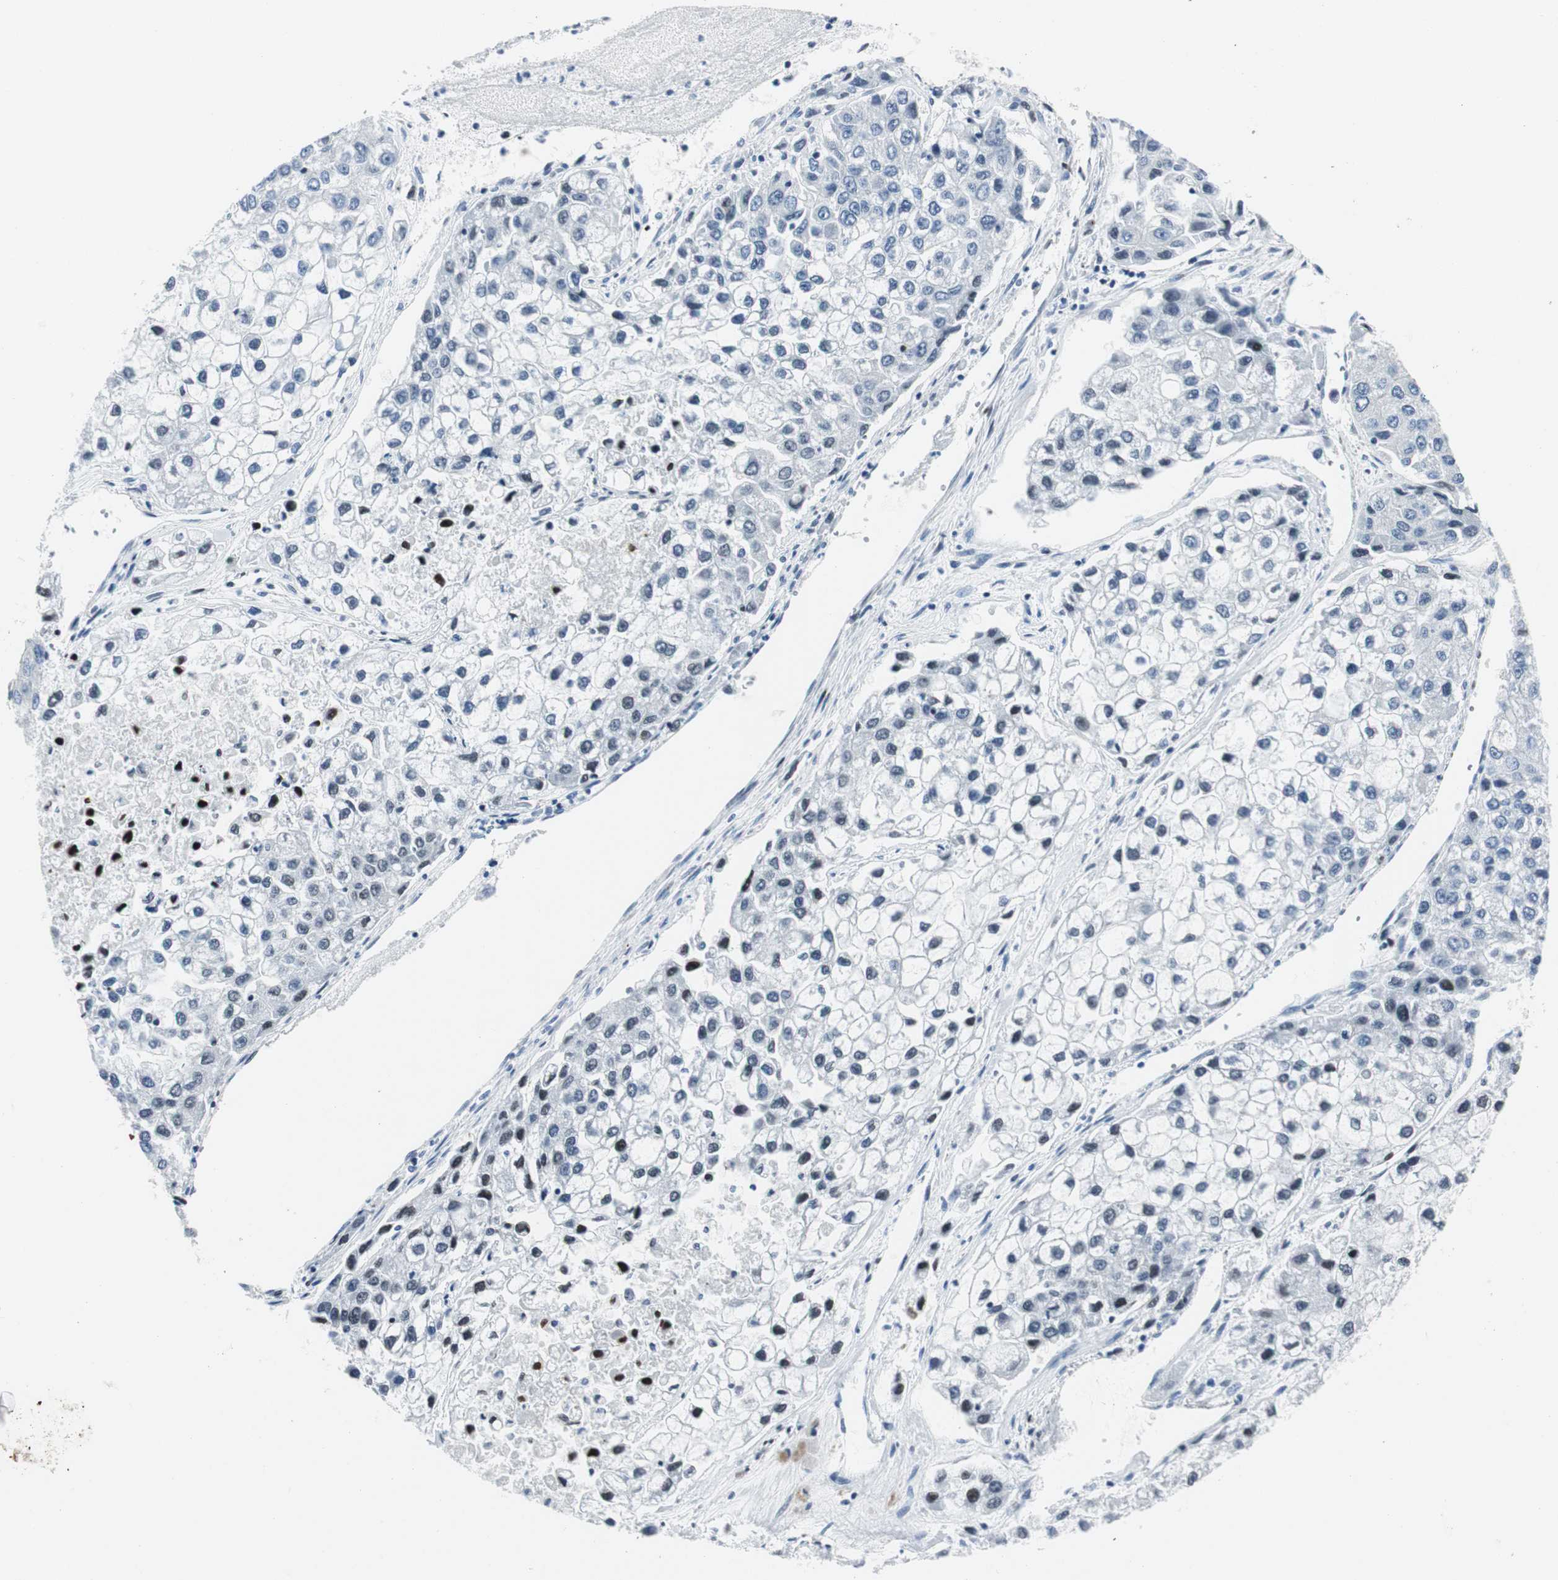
{"staining": {"intensity": "negative", "quantity": "none", "location": "none"}, "tissue": "liver cancer", "cell_type": "Tumor cells", "image_type": "cancer", "snomed": [{"axis": "morphology", "description": "Carcinoma, Hepatocellular, NOS"}, {"axis": "topography", "description": "Liver"}], "caption": "High power microscopy image of an immunohistochemistry image of liver cancer (hepatocellular carcinoma), revealing no significant staining in tumor cells. (Brightfield microscopy of DAB immunohistochemistry (IHC) at high magnification).", "gene": "BBC3", "patient": {"sex": "female", "age": 66}}